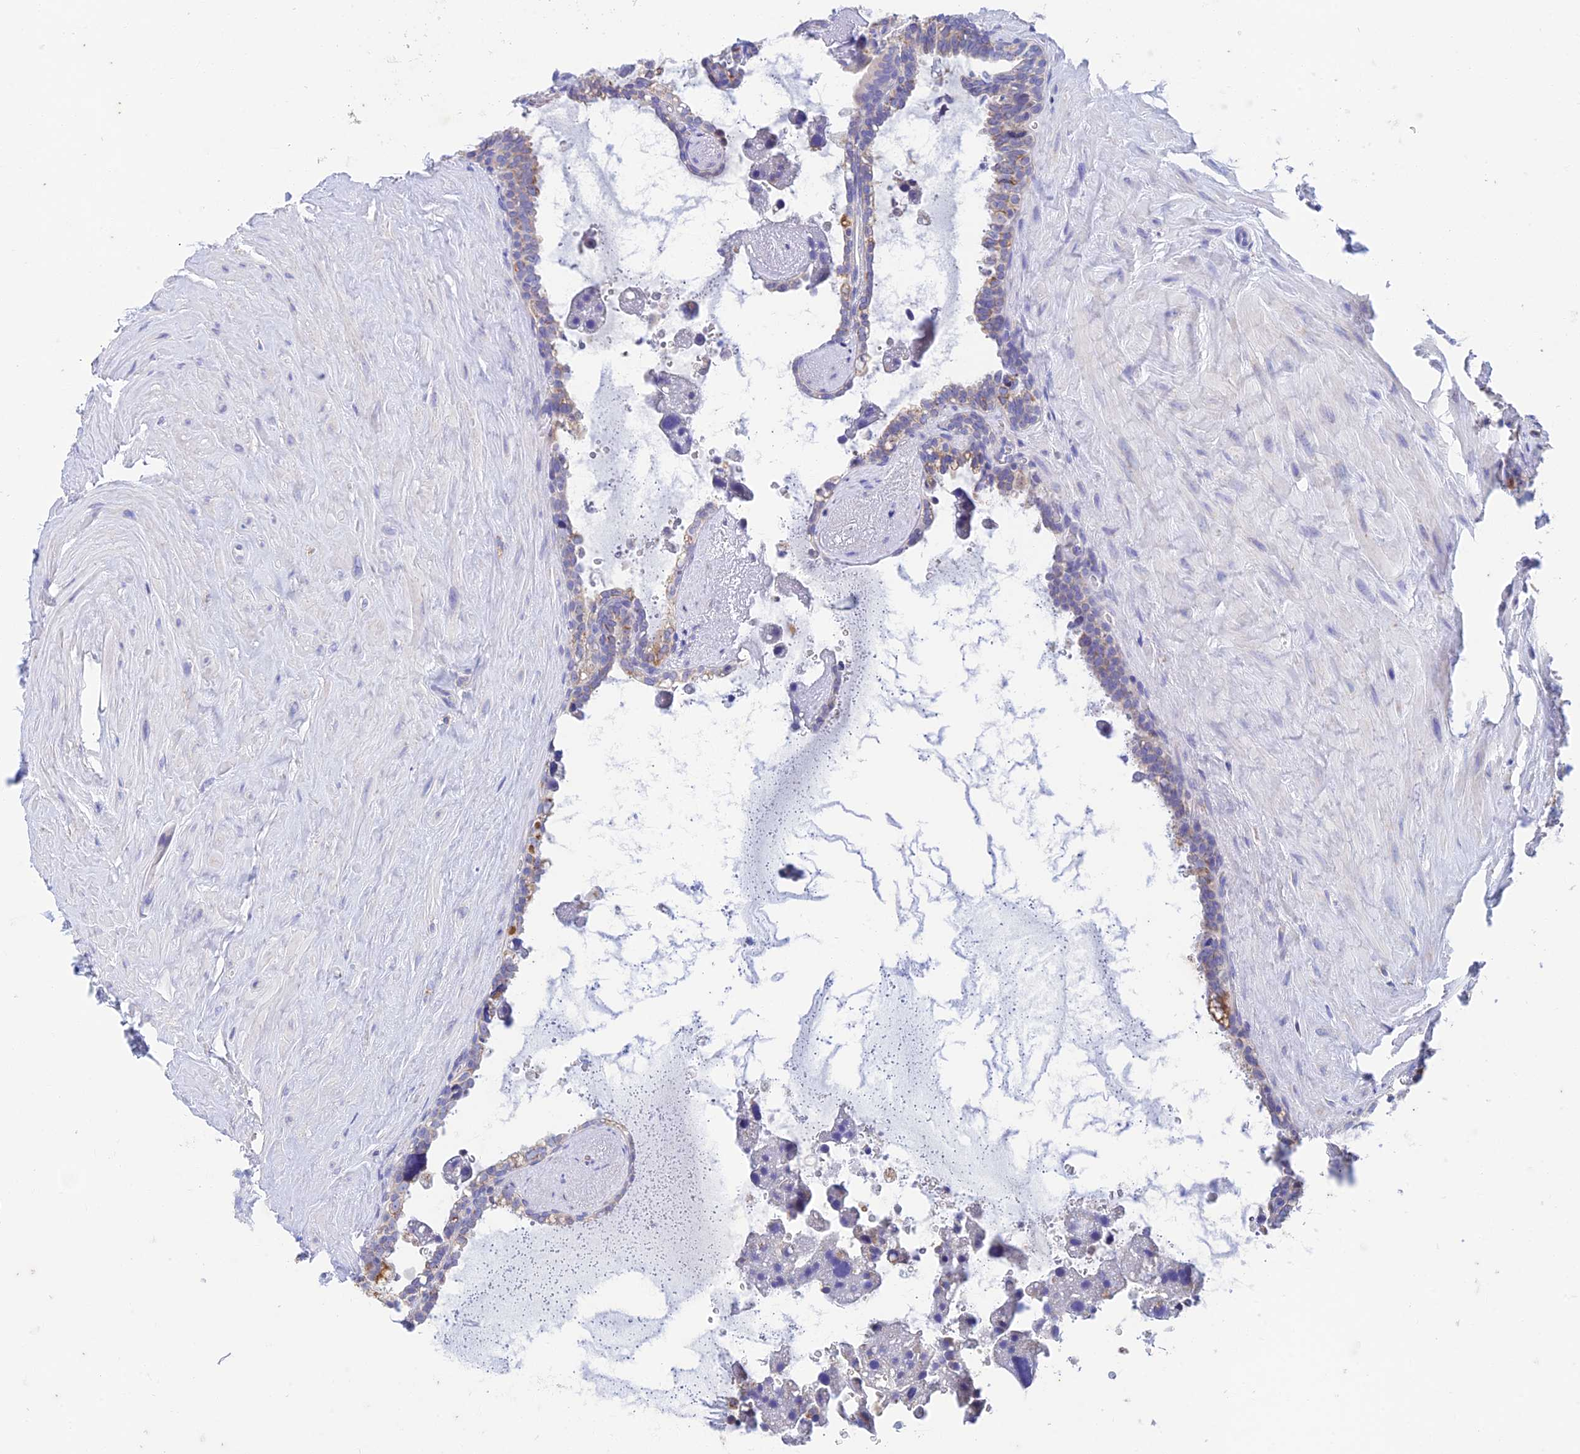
{"staining": {"intensity": "moderate", "quantity": "25%-75%", "location": "cytoplasmic/membranous"}, "tissue": "seminal vesicle", "cell_type": "Glandular cells", "image_type": "normal", "snomed": [{"axis": "morphology", "description": "Normal tissue, NOS"}, {"axis": "topography", "description": "Seminal veicle"}], "caption": "Immunohistochemical staining of unremarkable human seminal vesicle demonstrates 25%-75% levels of moderate cytoplasmic/membranous protein expression in approximately 25%-75% of glandular cells.", "gene": "ZNF181", "patient": {"sex": "male", "age": 68}}